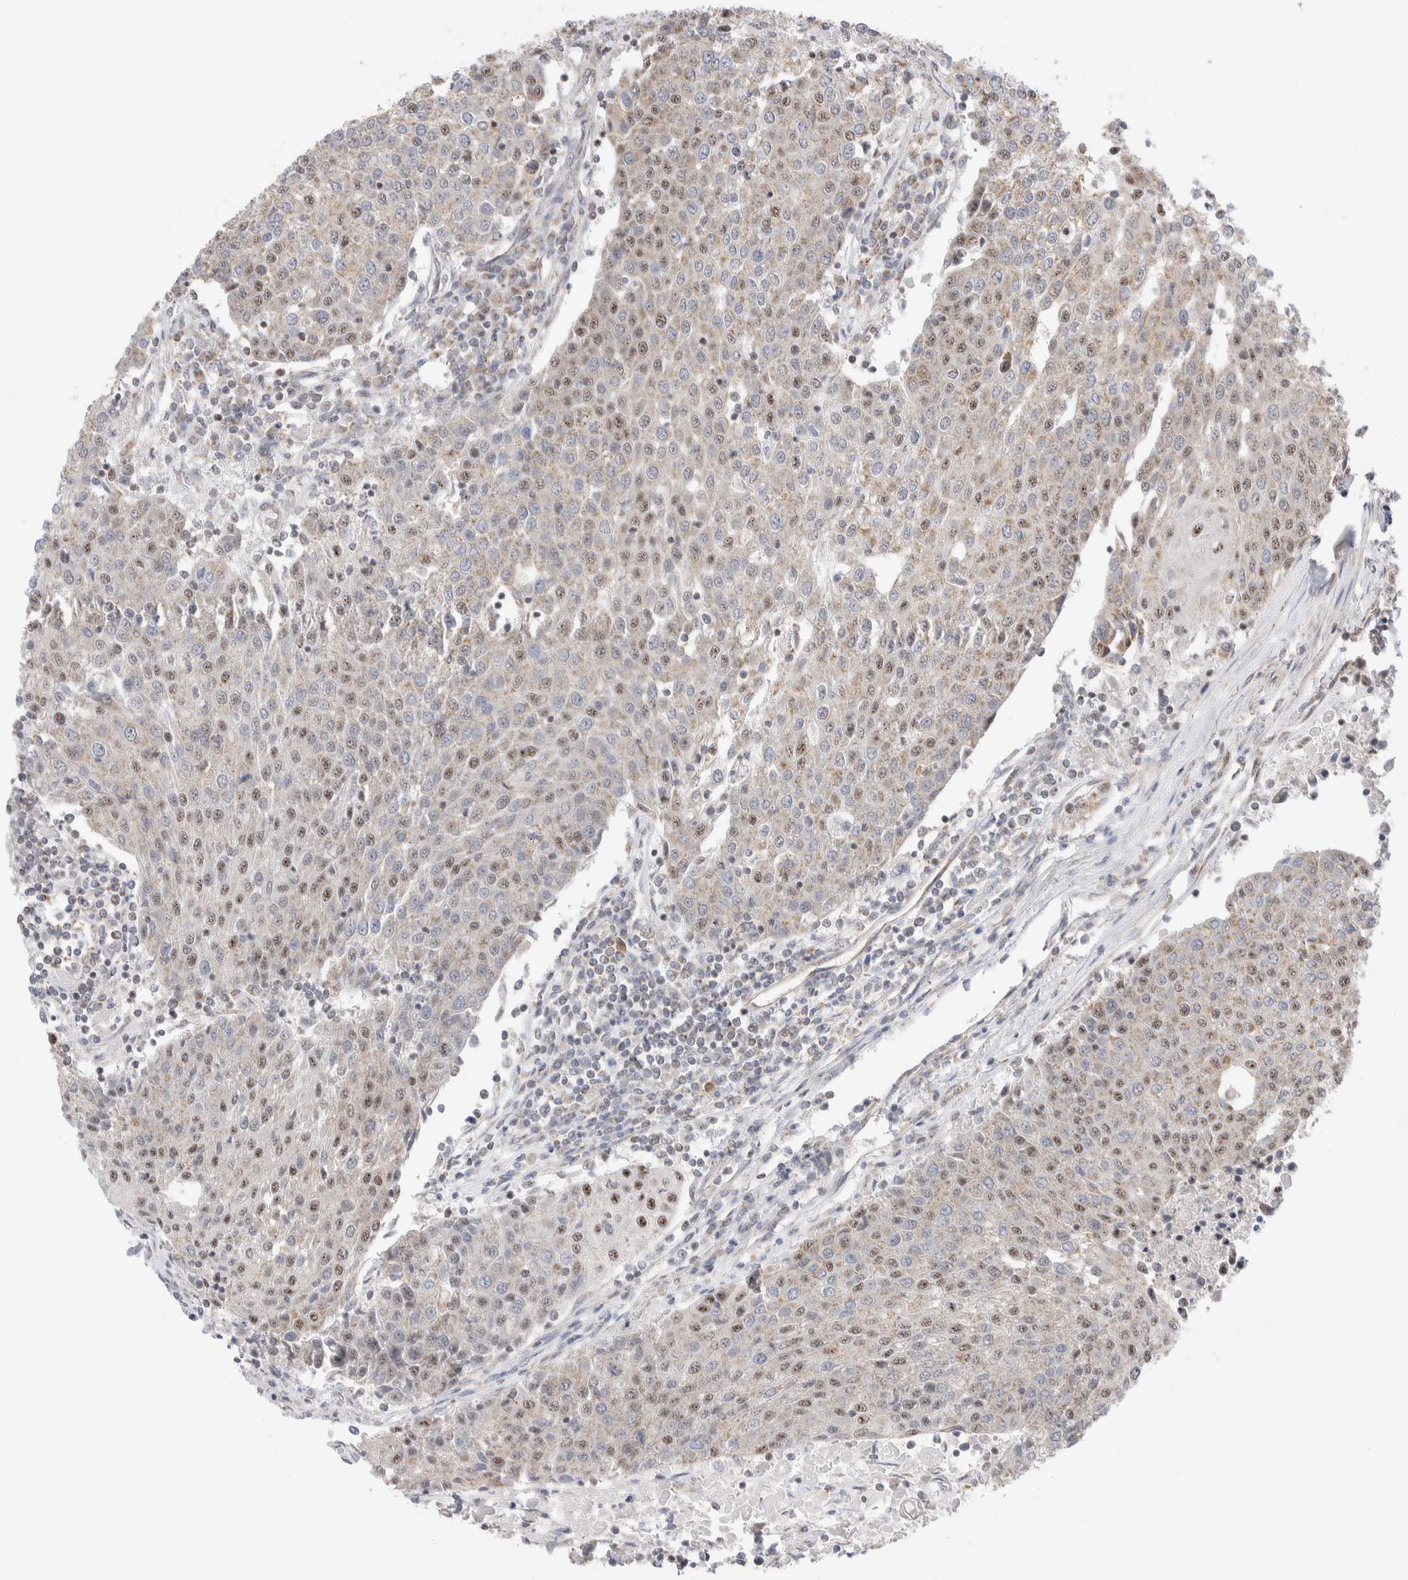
{"staining": {"intensity": "moderate", "quantity": "25%-75%", "location": "nuclear"}, "tissue": "urothelial cancer", "cell_type": "Tumor cells", "image_type": "cancer", "snomed": [{"axis": "morphology", "description": "Urothelial carcinoma, High grade"}, {"axis": "topography", "description": "Urinary bladder"}], "caption": "IHC (DAB (3,3'-diaminobenzidine)) staining of human urothelial cancer demonstrates moderate nuclear protein positivity in approximately 25%-75% of tumor cells.", "gene": "ZNF695", "patient": {"sex": "female", "age": 85}}